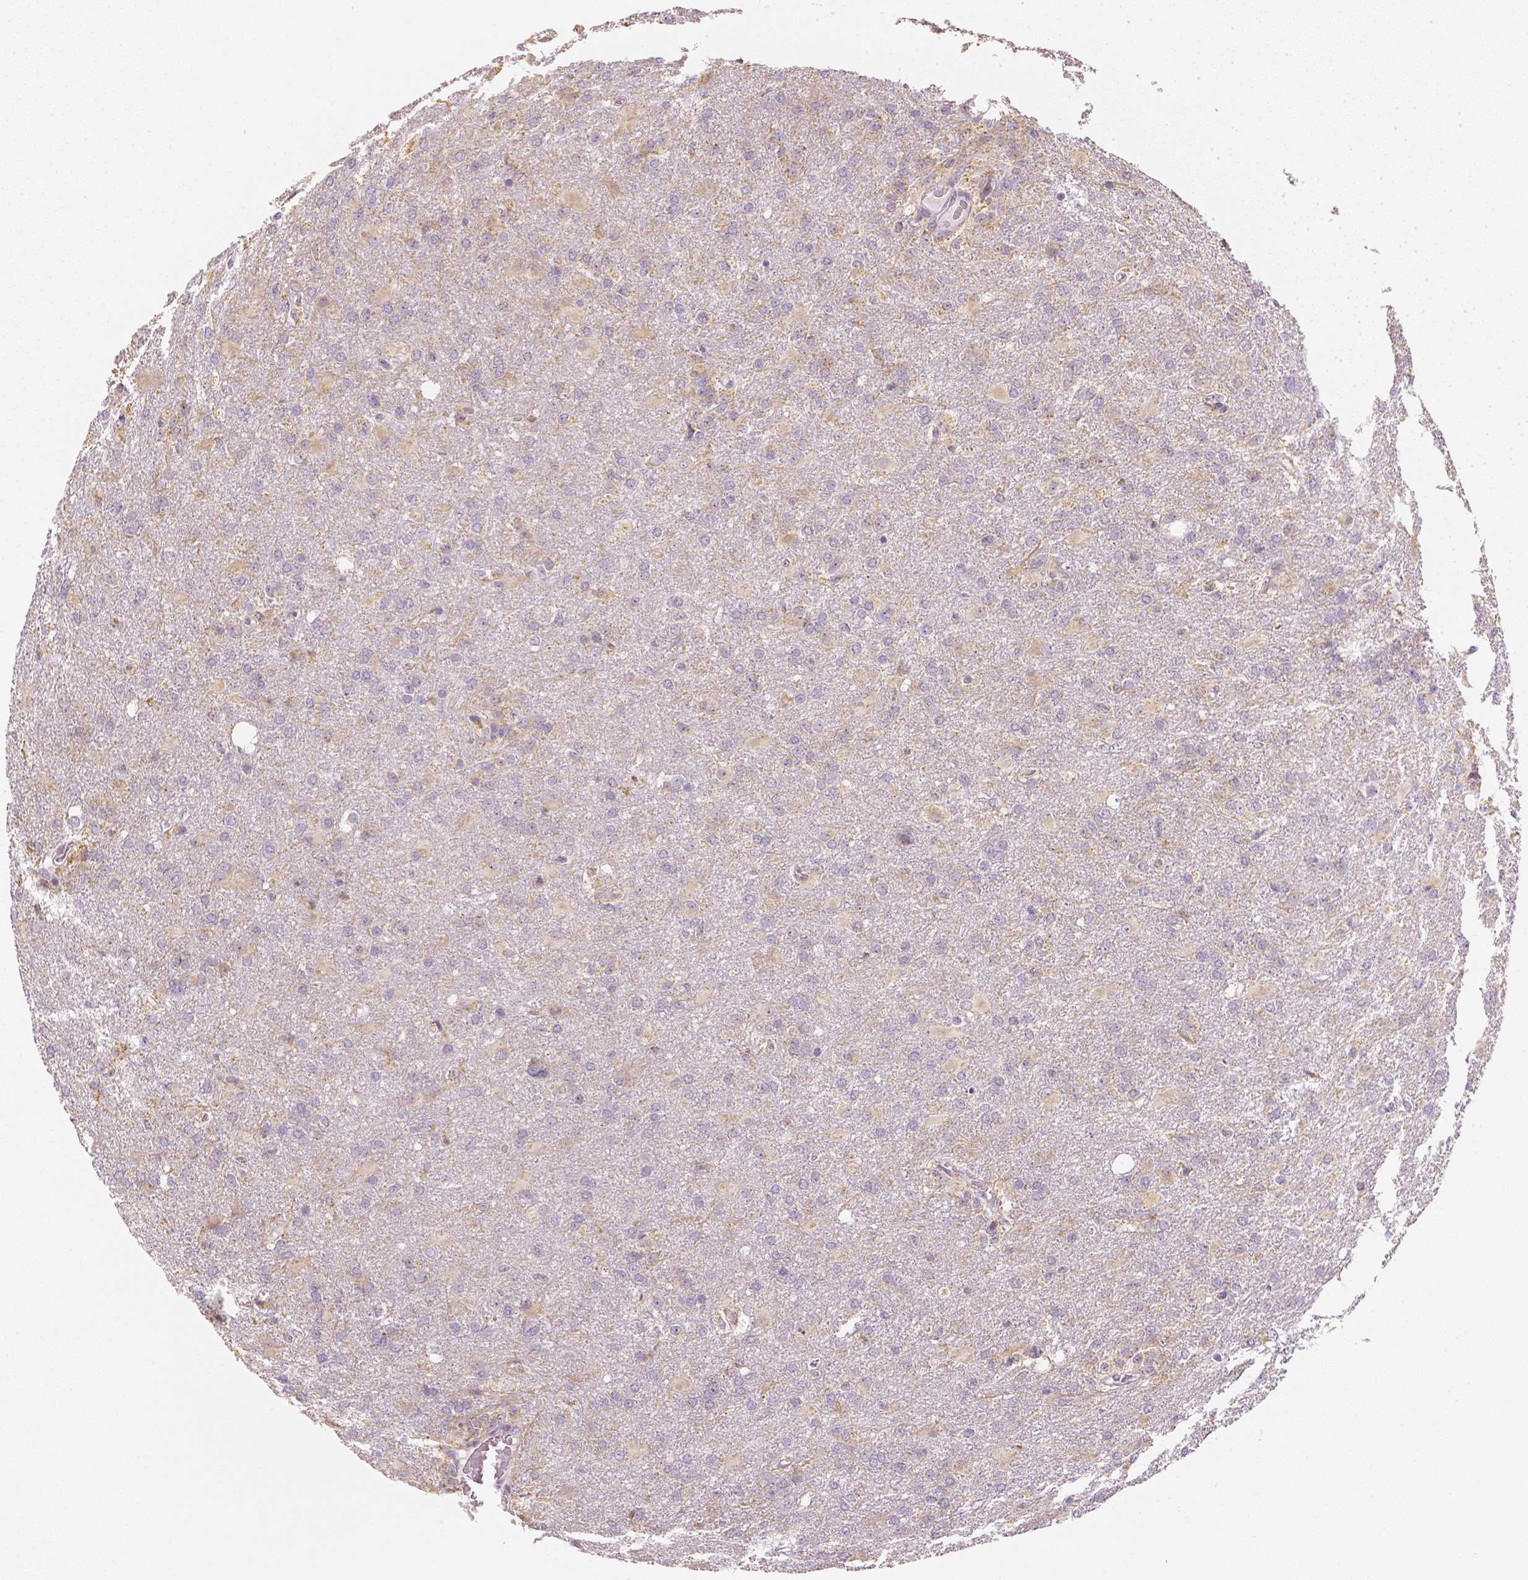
{"staining": {"intensity": "weak", "quantity": ">75%", "location": "cytoplasmic/membranous"}, "tissue": "glioma", "cell_type": "Tumor cells", "image_type": "cancer", "snomed": [{"axis": "morphology", "description": "Glioma, malignant, High grade"}, {"axis": "topography", "description": "Brain"}], "caption": "Immunohistochemistry image of neoplastic tissue: human glioma stained using immunohistochemistry (IHC) shows low levels of weak protein expression localized specifically in the cytoplasmic/membranous of tumor cells, appearing as a cytoplasmic/membranous brown color.", "gene": "NVL", "patient": {"sex": "male", "age": 68}}